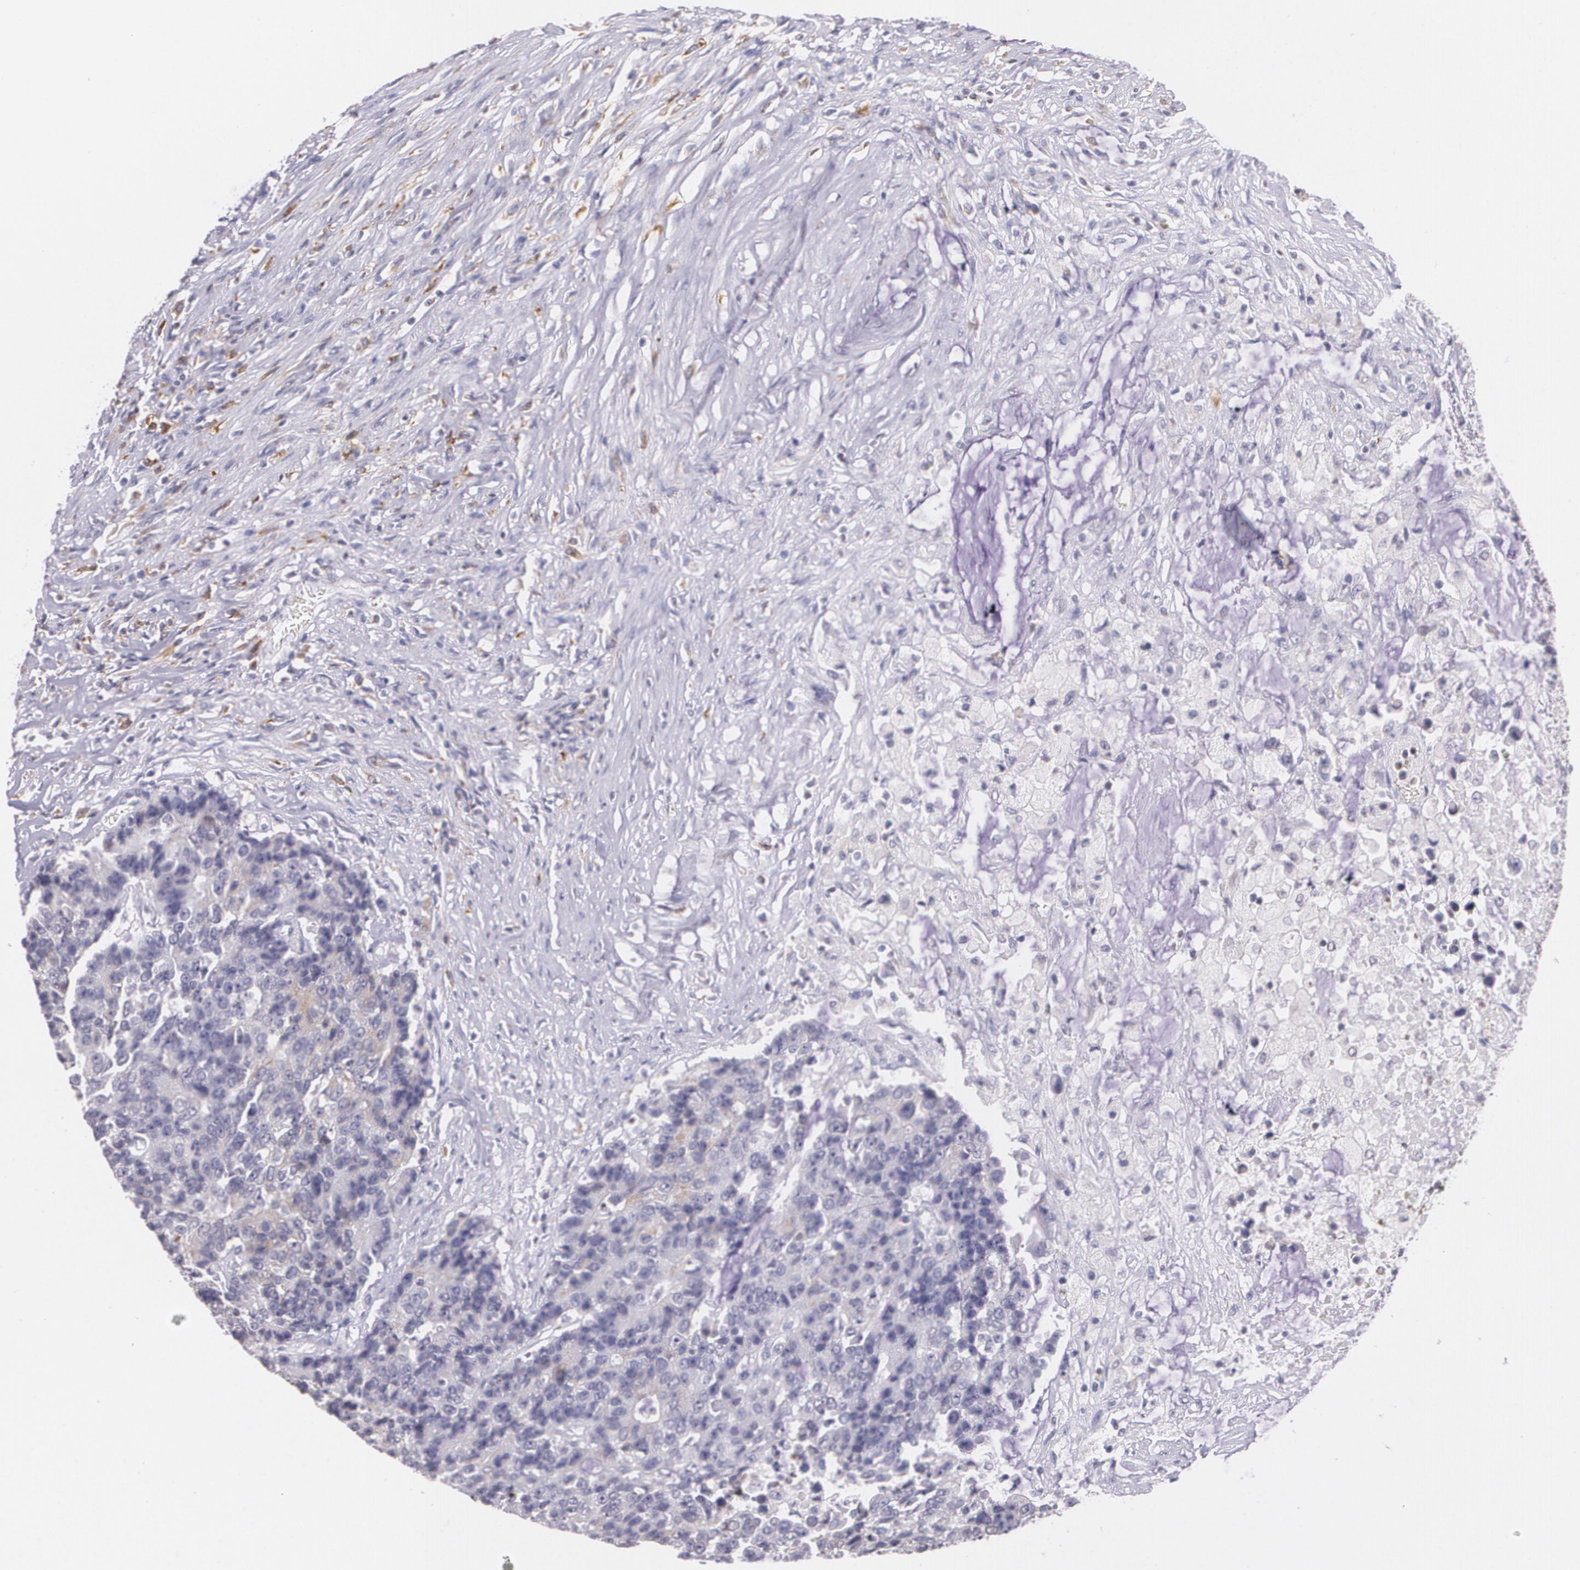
{"staining": {"intensity": "negative", "quantity": "none", "location": "none"}, "tissue": "colorectal cancer", "cell_type": "Tumor cells", "image_type": "cancer", "snomed": [{"axis": "morphology", "description": "Adenocarcinoma, NOS"}, {"axis": "topography", "description": "Colon"}], "caption": "A micrograph of human colorectal adenocarcinoma is negative for staining in tumor cells.", "gene": "RTN1", "patient": {"sex": "female", "age": 86}}